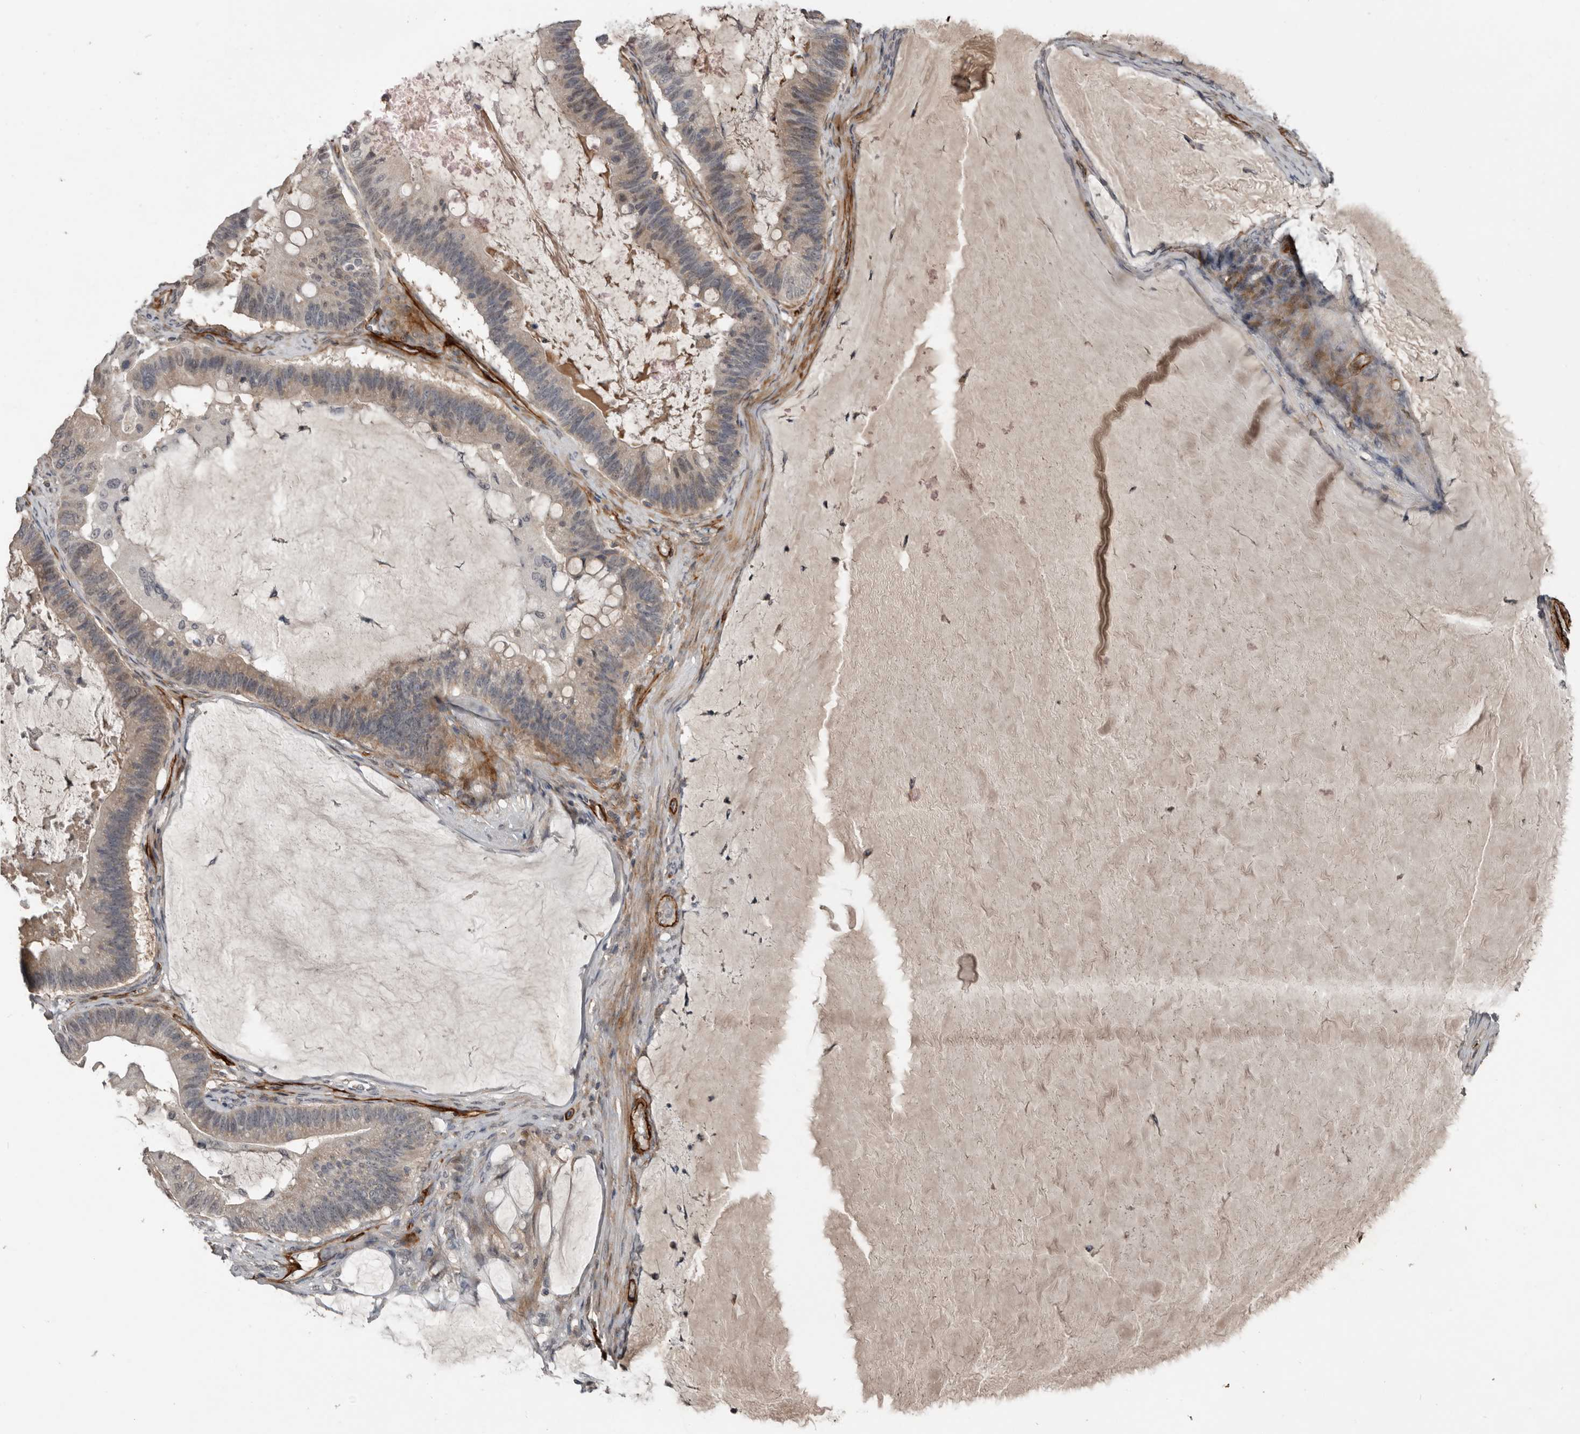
{"staining": {"intensity": "weak", "quantity": "<25%", "location": "cytoplasmic/membranous"}, "tissue": "ovarian cancer", "cell_type": "Tumor cells", "image_type": "cancer", "snomed": [{"axis": "morphology", "description": "Cystadenocarcinoma, mucinous, NOS"}, {"axis": "topography", "description": "Ovary"}], "caption": "The micrograph shows no significant staining in tumor cells of ovarian cancer.", "gene": "C1orf216", "patient": {"sex": "female", "age": 61}}